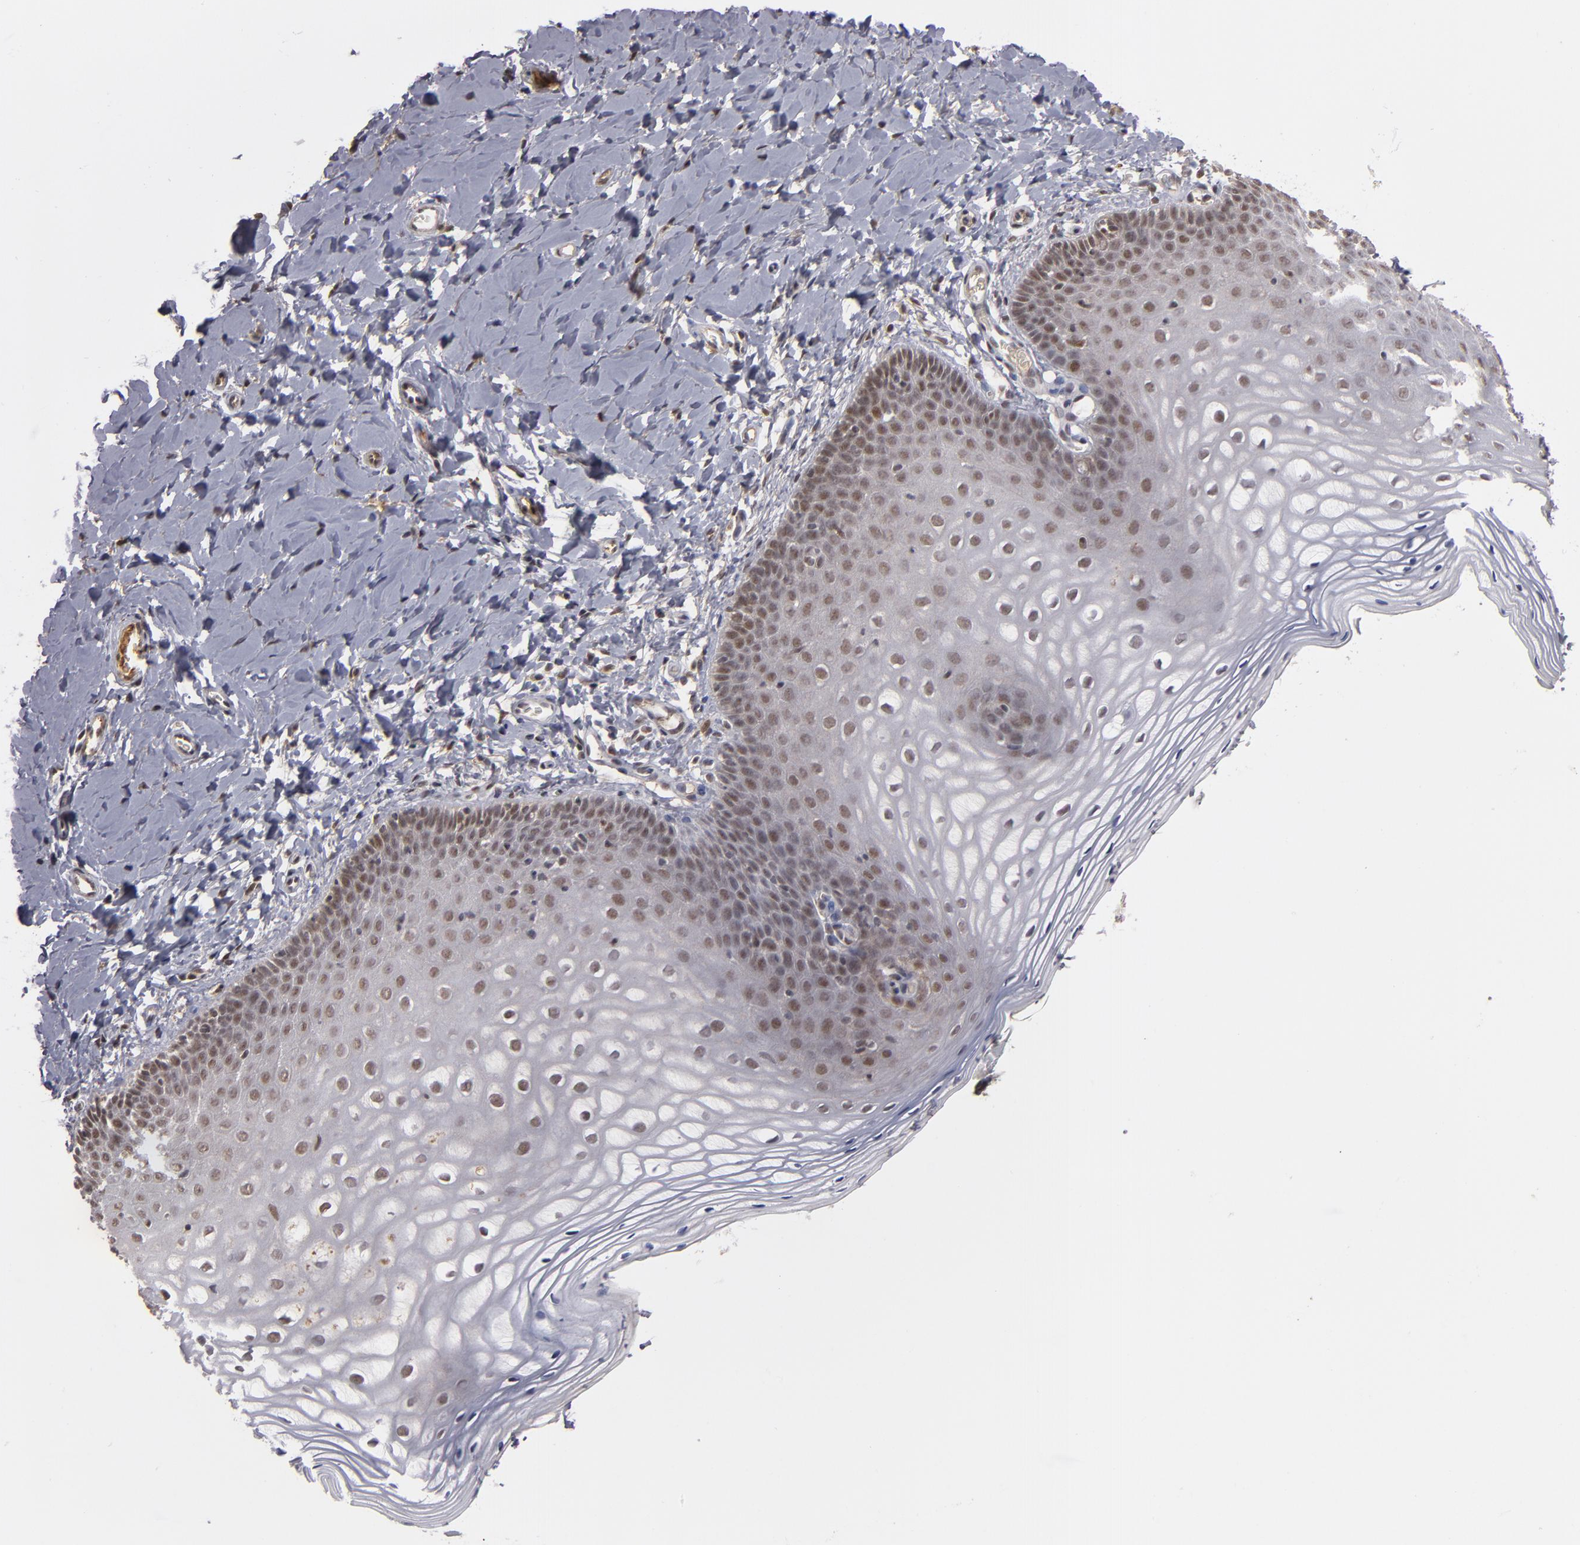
{"staining": {"intensity": "moderate", "quantity": "25%-75%", "location": "nuclear"}, "tissue": "vagina", "cell_type": "Squamous epithelial cells", "image_type": "normal", "snomed": [{"axis": "morphology", "description": "Normal tissue, NOS"}, {"axis": "topography", "description": "Vagina"}], "caption": "A histopathology image showing moderate nuclear positivity in about 25%-75% of squamous epithelial cells in normal vagina, as visualized by brown immunohistochemical staining.", "gene": "ZNF234", "patient": {"sex": "female", "age": 55}}